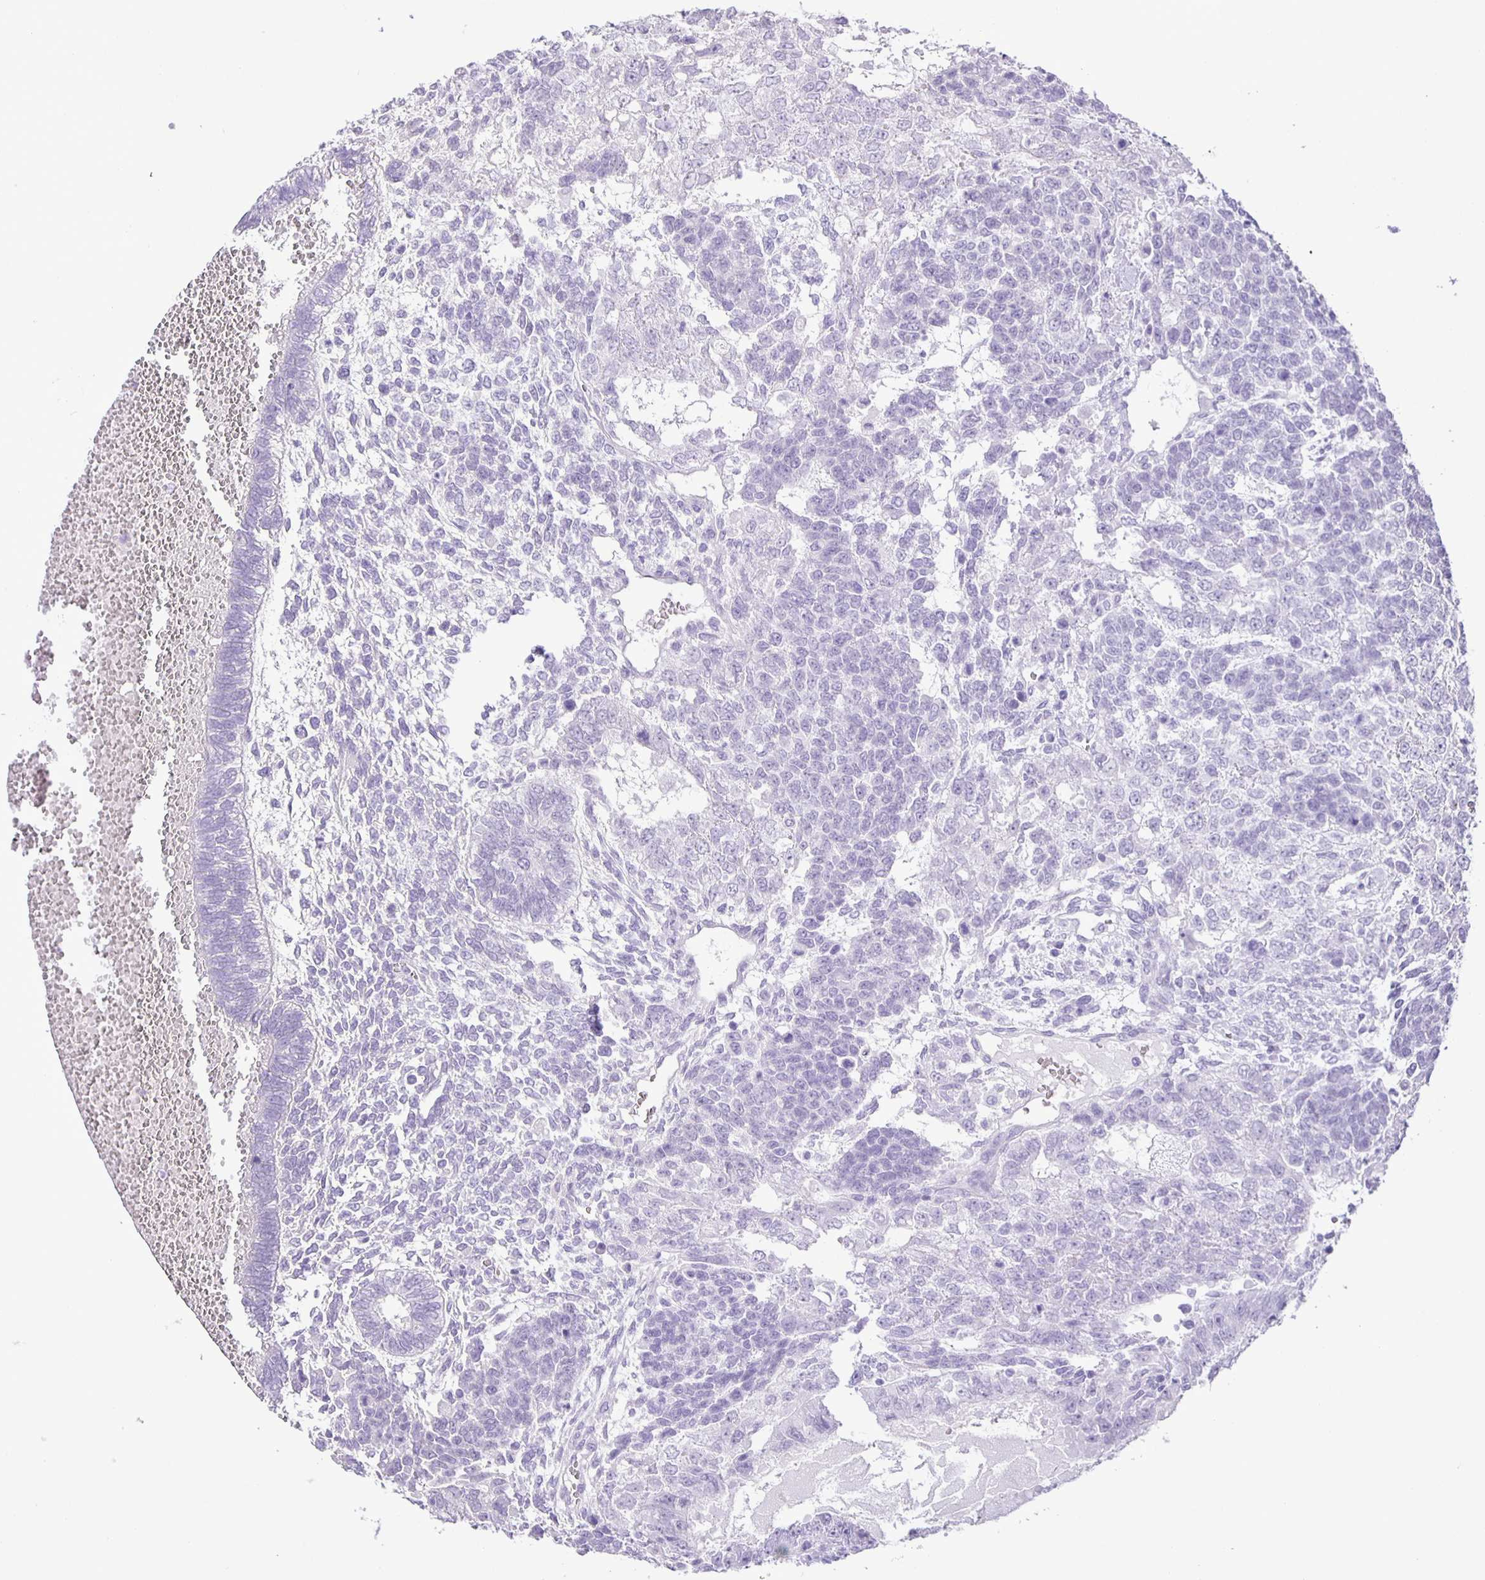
{"staining": {"intensity": "negative", "quantity": "none", "location": "none"}, "tissue": "testis cancer", "cell_type": "Tumor cells", "image_type": "cancer", "snomed": [{"axis": "morphology", "description": "Normal tissue, NOS"}, {"axis": "morphology", "description": "Carcinoma, Embryonal, NOS"}, {"axis": "topography", "description": "Testis"}, {"axis": "topography", "description": "Epididymis"}], "caption": "Testis cancer (embryonal carcinoma) was stained to show a protein in brown. There is no significant positivity in tumor cells. Brightfield microscopy of immunohistochemistry stained with DAB (3,3'-diaminobenzidine) (brown) and hematoxylin (blue), captured at high magnification.", "gene": "EZHIP", "patient": {"sex": "male", "age": 23}}